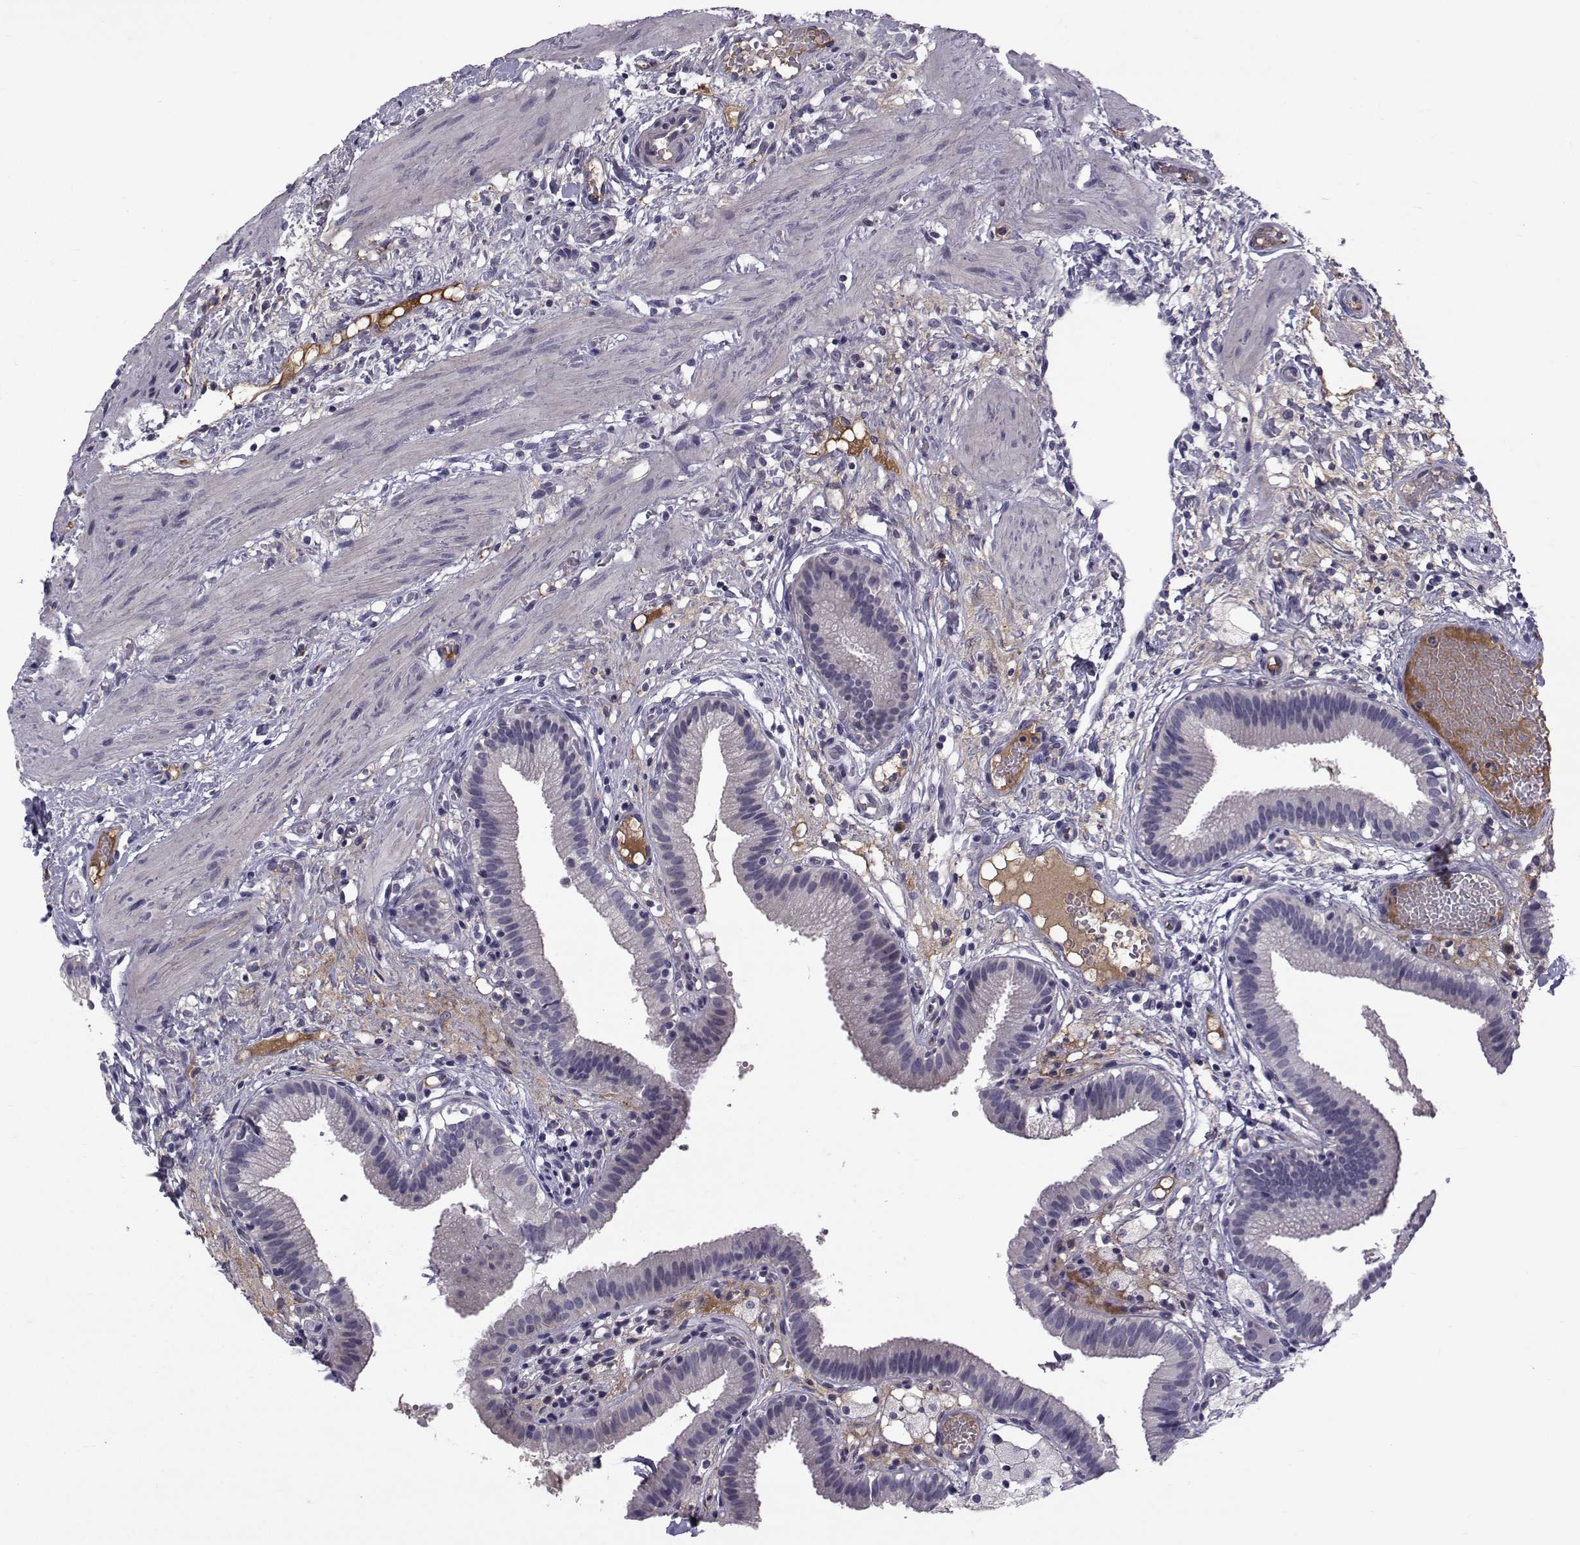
{"staining": {"intensity": "moderate", "quantity": "<25%", "location": "cytoplasmic/membranous"}, "tissue": "gallbladder", "cell_type": "Glandular cells", "image_type": "normal", "snomed": [{"axis": "morphology", "description": "Normal tissue, NOS"}, {"axis": "topography", "description": "Gallbladder"}], "caption": "A brown stain labels moderate cytoplasmic/membranous staining of a protein in glandular cells of unremarkable gallbladder.", "gene": "TNFRSF11B", "patient": {"sex": "female", "age": 24}}